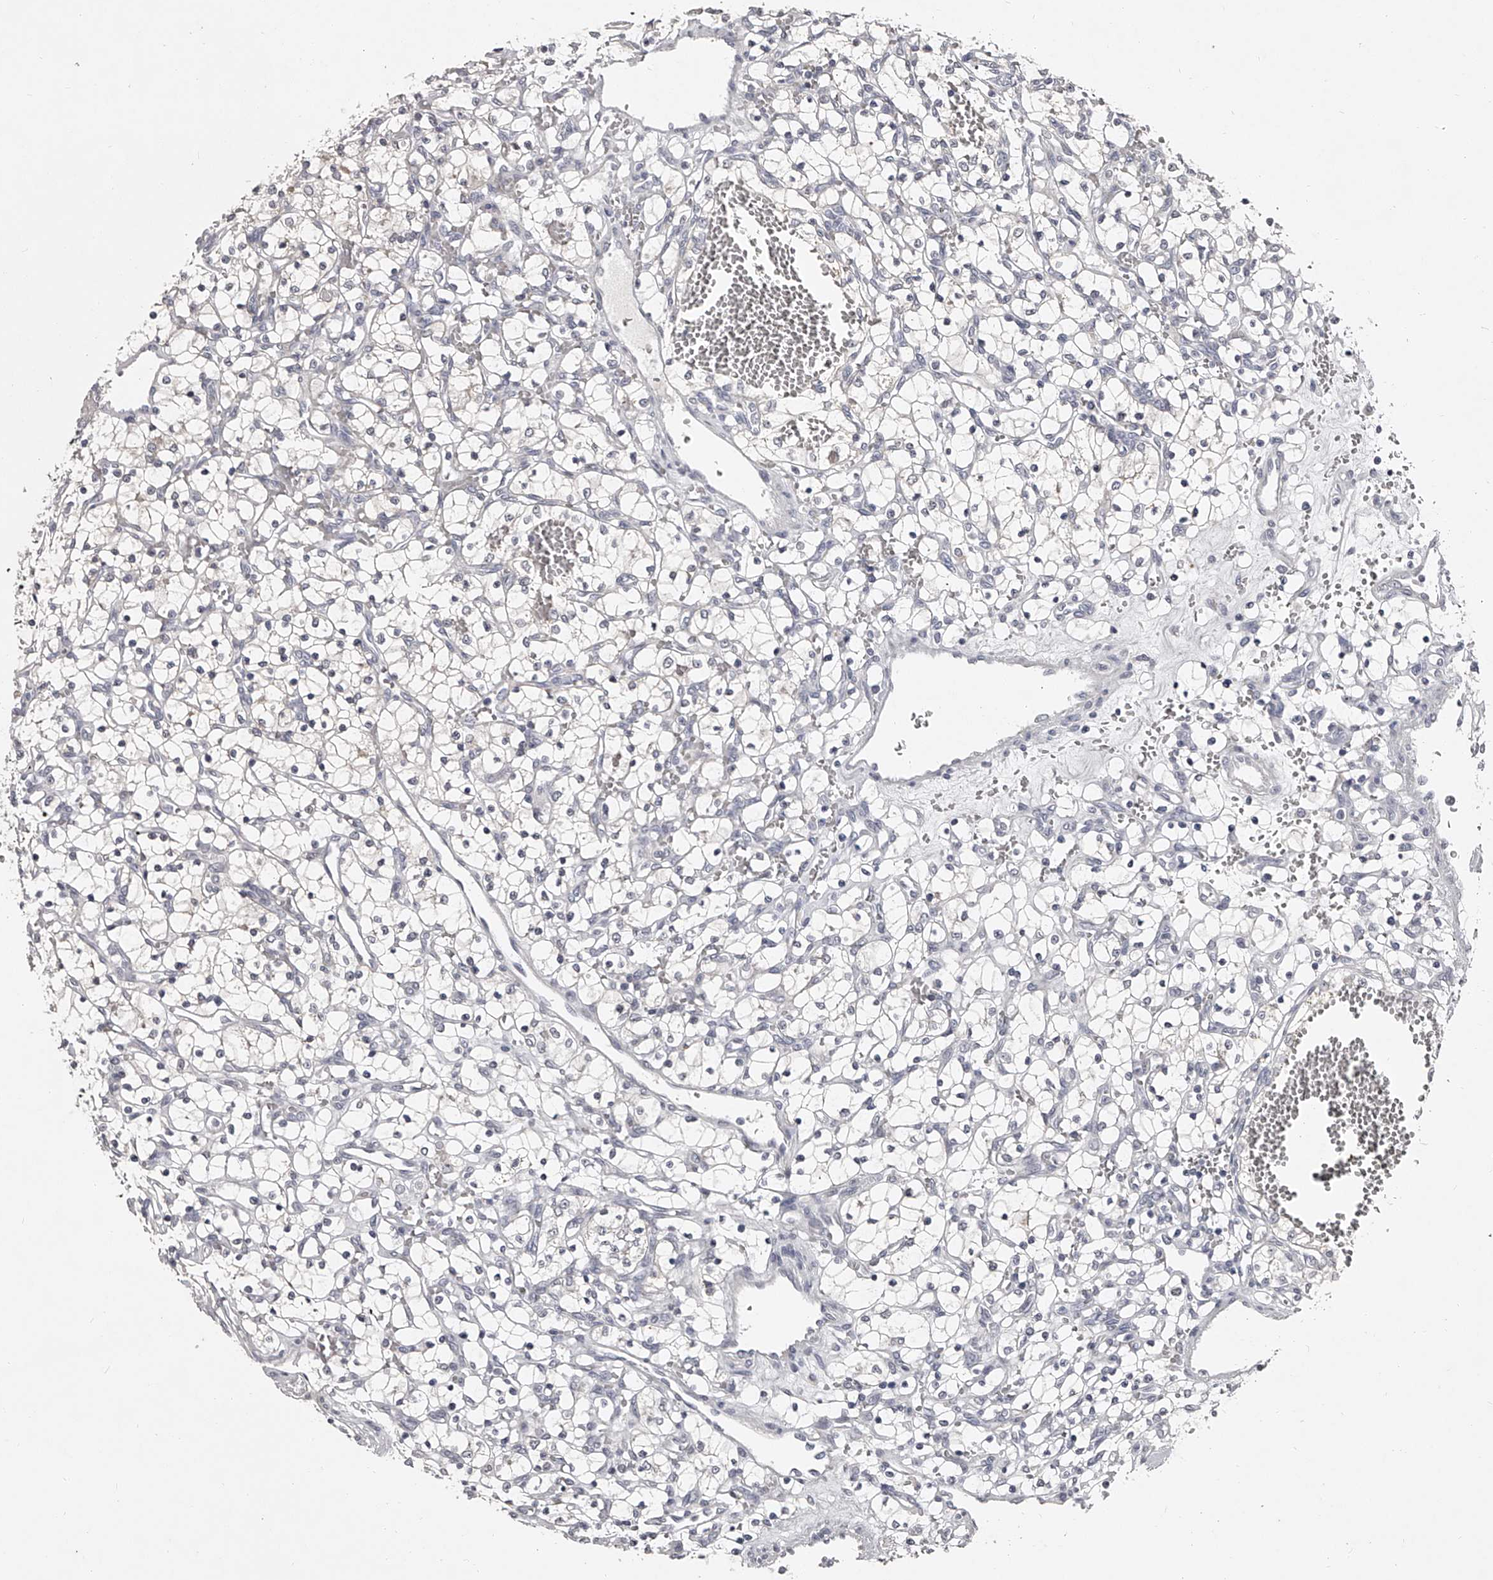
{"staining": {"intensity": "negative", "quantity": "none", "location": "none"}, "tissue": "renal cancer", "cell_type": "Tumor cells", "image_type": "cancer", "snomed": [{"axis": "morphology", "description": "Adenocarcinoma, NOS"}, {"axis": "topography", "description": "Kidney"}], "caption": "Immunohistochemistry (IHC) of human renal adenocarcinoma demonstrates no staining in tumor cells.", "gene": "NT5DC1", "patient": {"sex": "female", "age": 69}}